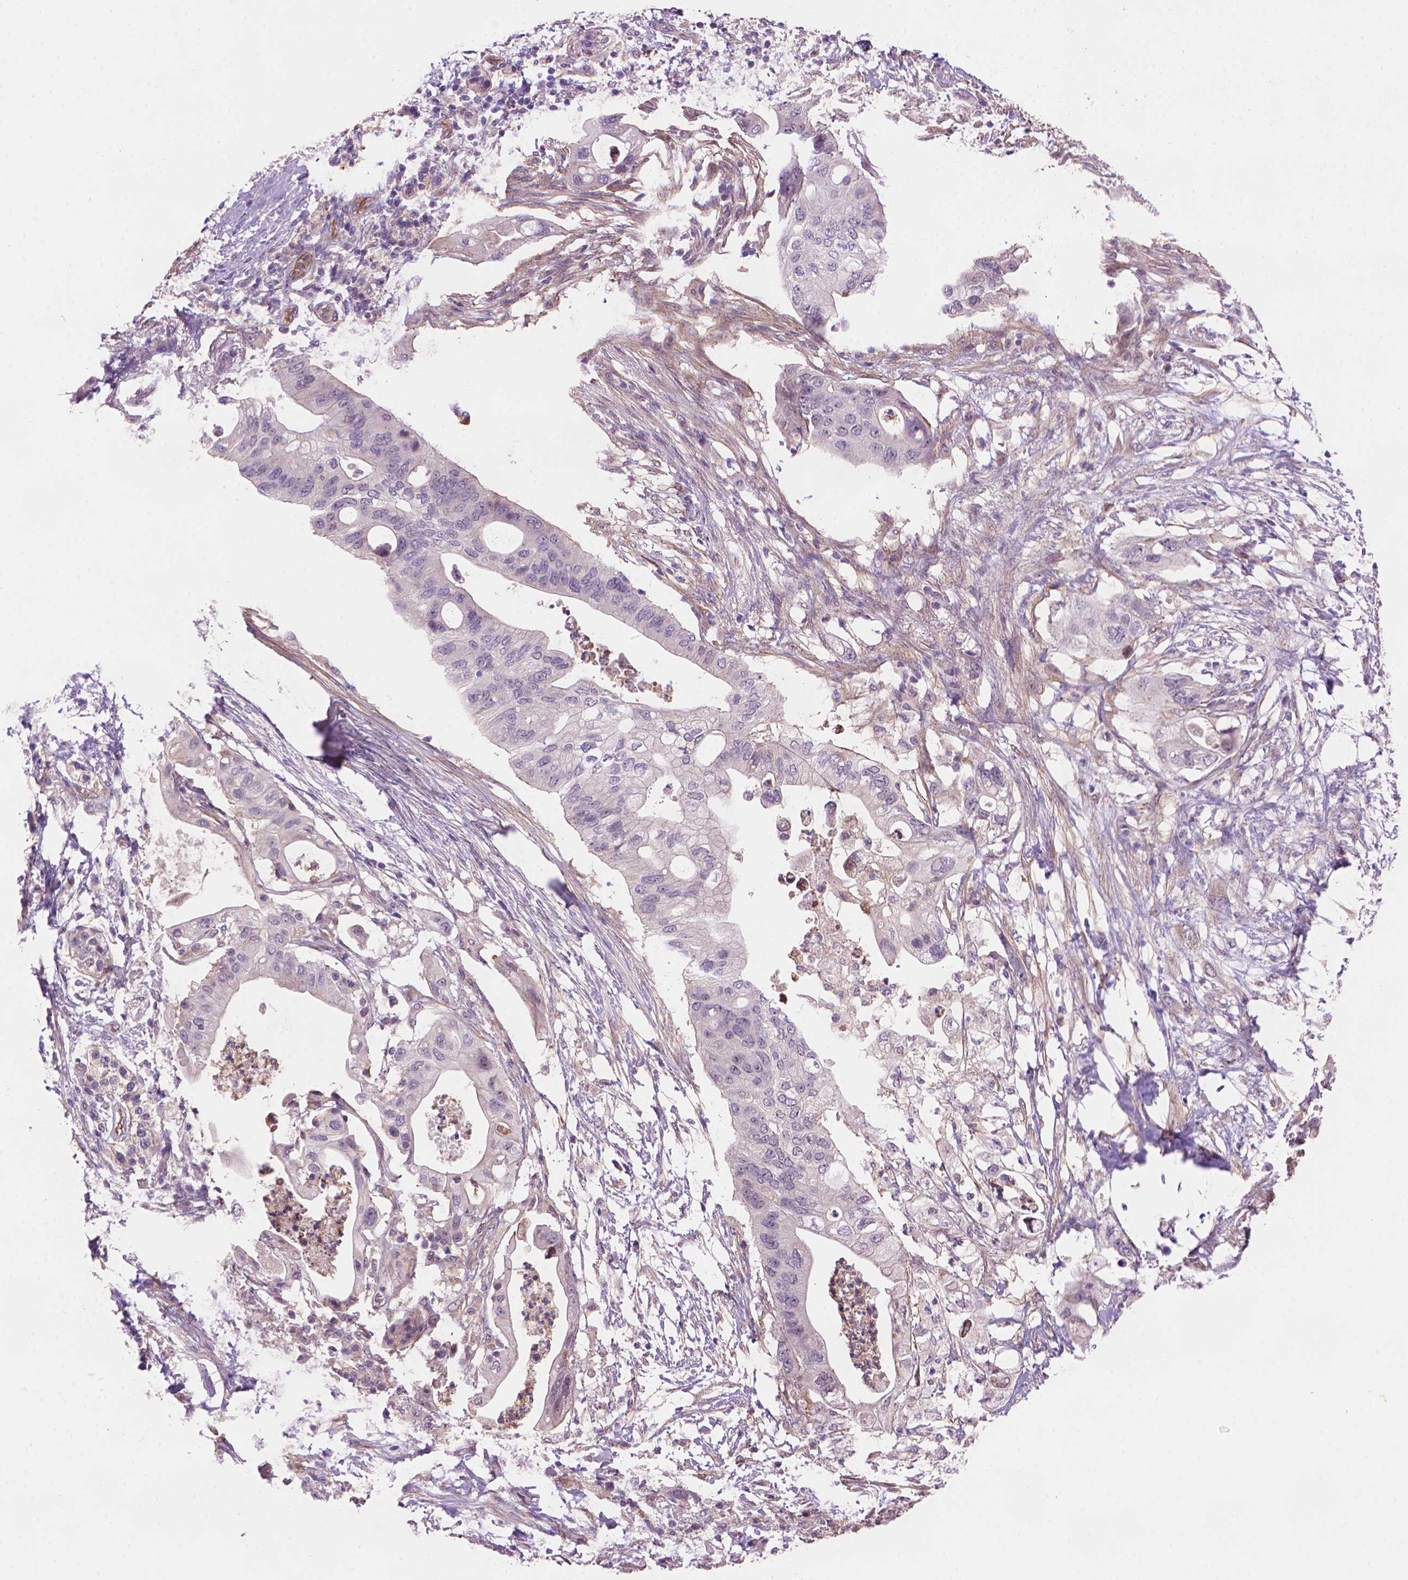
{"staining": {"intensity": "negative", "quantity": "none", "location": "none"}, "tissue": "pancreatic cancer", "cell_type": "Tumor cells", "image_type": "cancer", "snomed": [{"axis": "morphology", "description": "Adenocarcinoma, NOS"}, {"axis": "topography", "description": "Pancreas"}], "caption": "Immunohistochemistry image of neoplastic tissue: pancreatic cancer stained with DAB (3,3'-diaminobenzidine) displays no significant protein positivity in tumor cells.", "gene": "AMMECR1", "patient": {"sex": "female", "age": 72}}